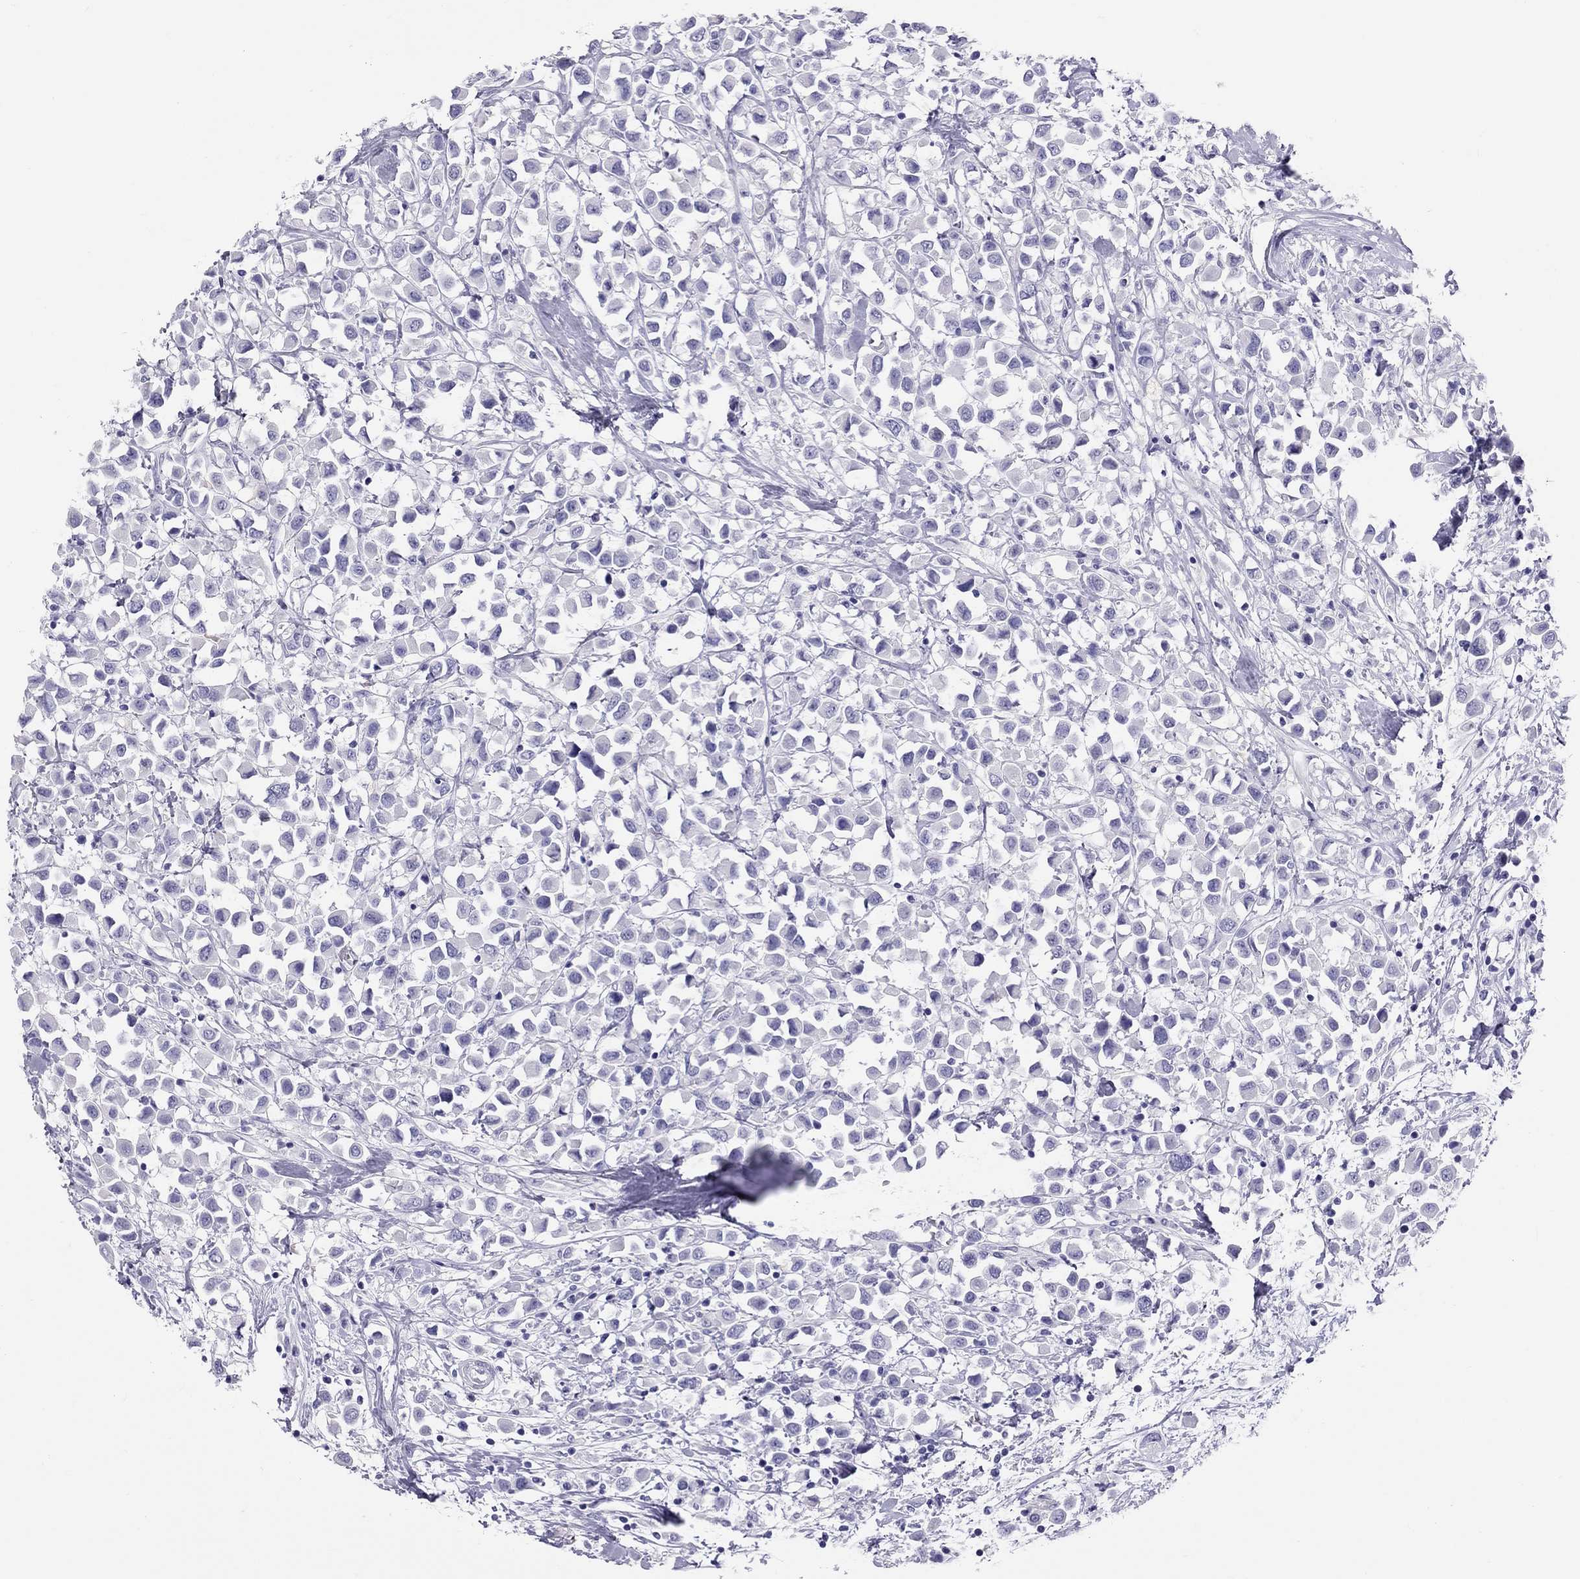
{"staining": {"intensity": "negative", "quantity": "none", "location": "none"}, "tissue": "breast cancer", "cell_type": "Tumor cells", "image_type": "cancer", "snomed": [{"axis": "morphology", "description": "Duct carcinoma"}, {"axis": "topography", "description": "Breast"}], "caption": "Intraductal carcinoma (breast) stained for a protein using immunohistochemistry (IHC) displays no expression tumor cells.", "gene": "PSMB11", "patient": {"sex": "female", "age": 61}}